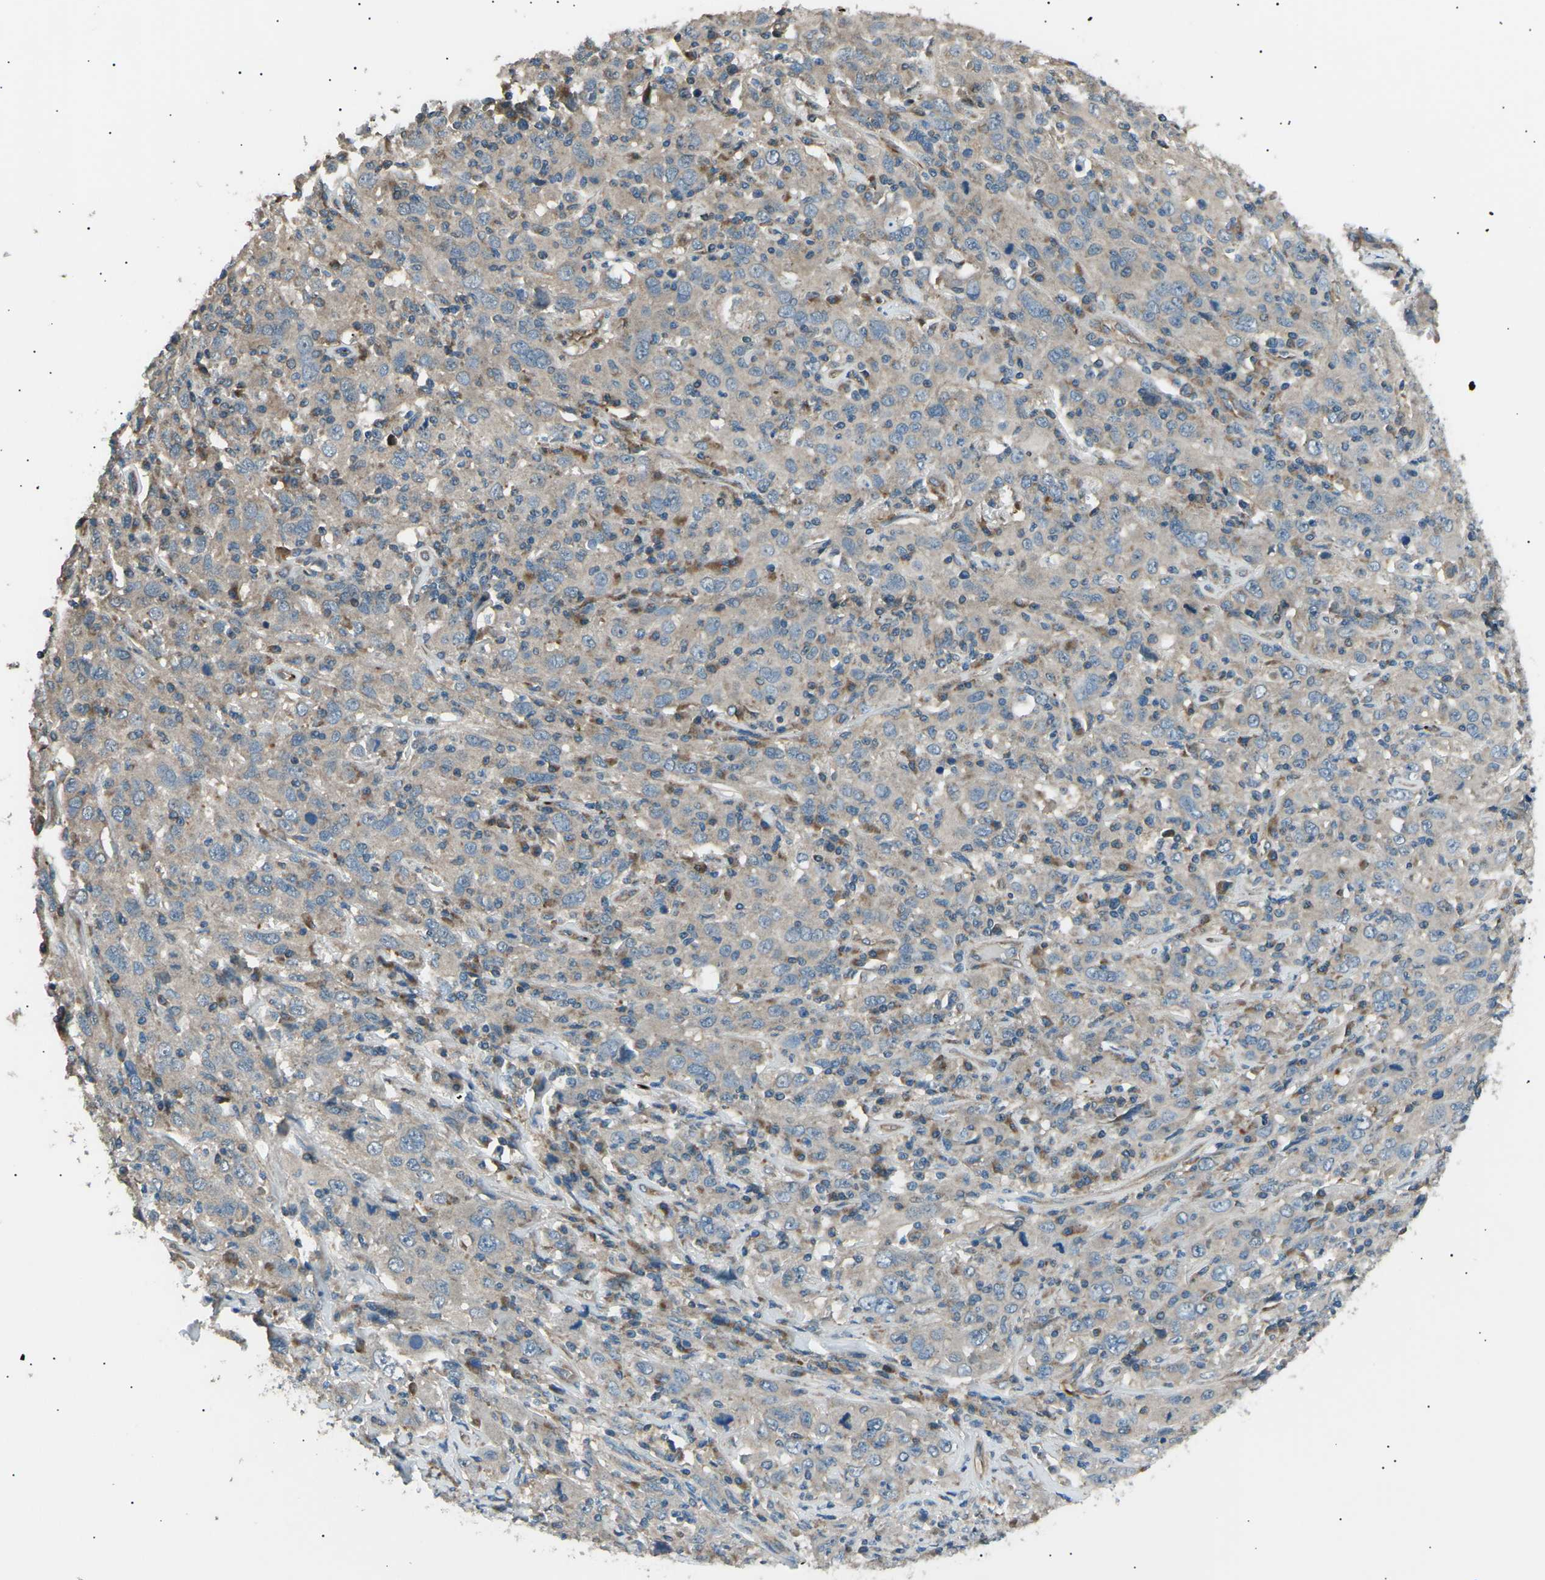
{"staining": {"intensity": "weak", "quantity": "<25%", "location": "cytoplasmic/membranous"}, "tissue": "cervical cancer", "cell_type": "Tumor cells", "image_type": "cancer", "snomed": [{"axis": "morphology", "description": "Squamous cell carcinoma, NOS"}, {"axis": "topography", "description": "Cervix"}], "caption": "A photomicrograph of cervical cancer (squamous cell carcinoma) stained for a protein exhibits no brown staining in tumor cells.", "gene": "SLK", "patient": {"sex": "female", "age": 46}}